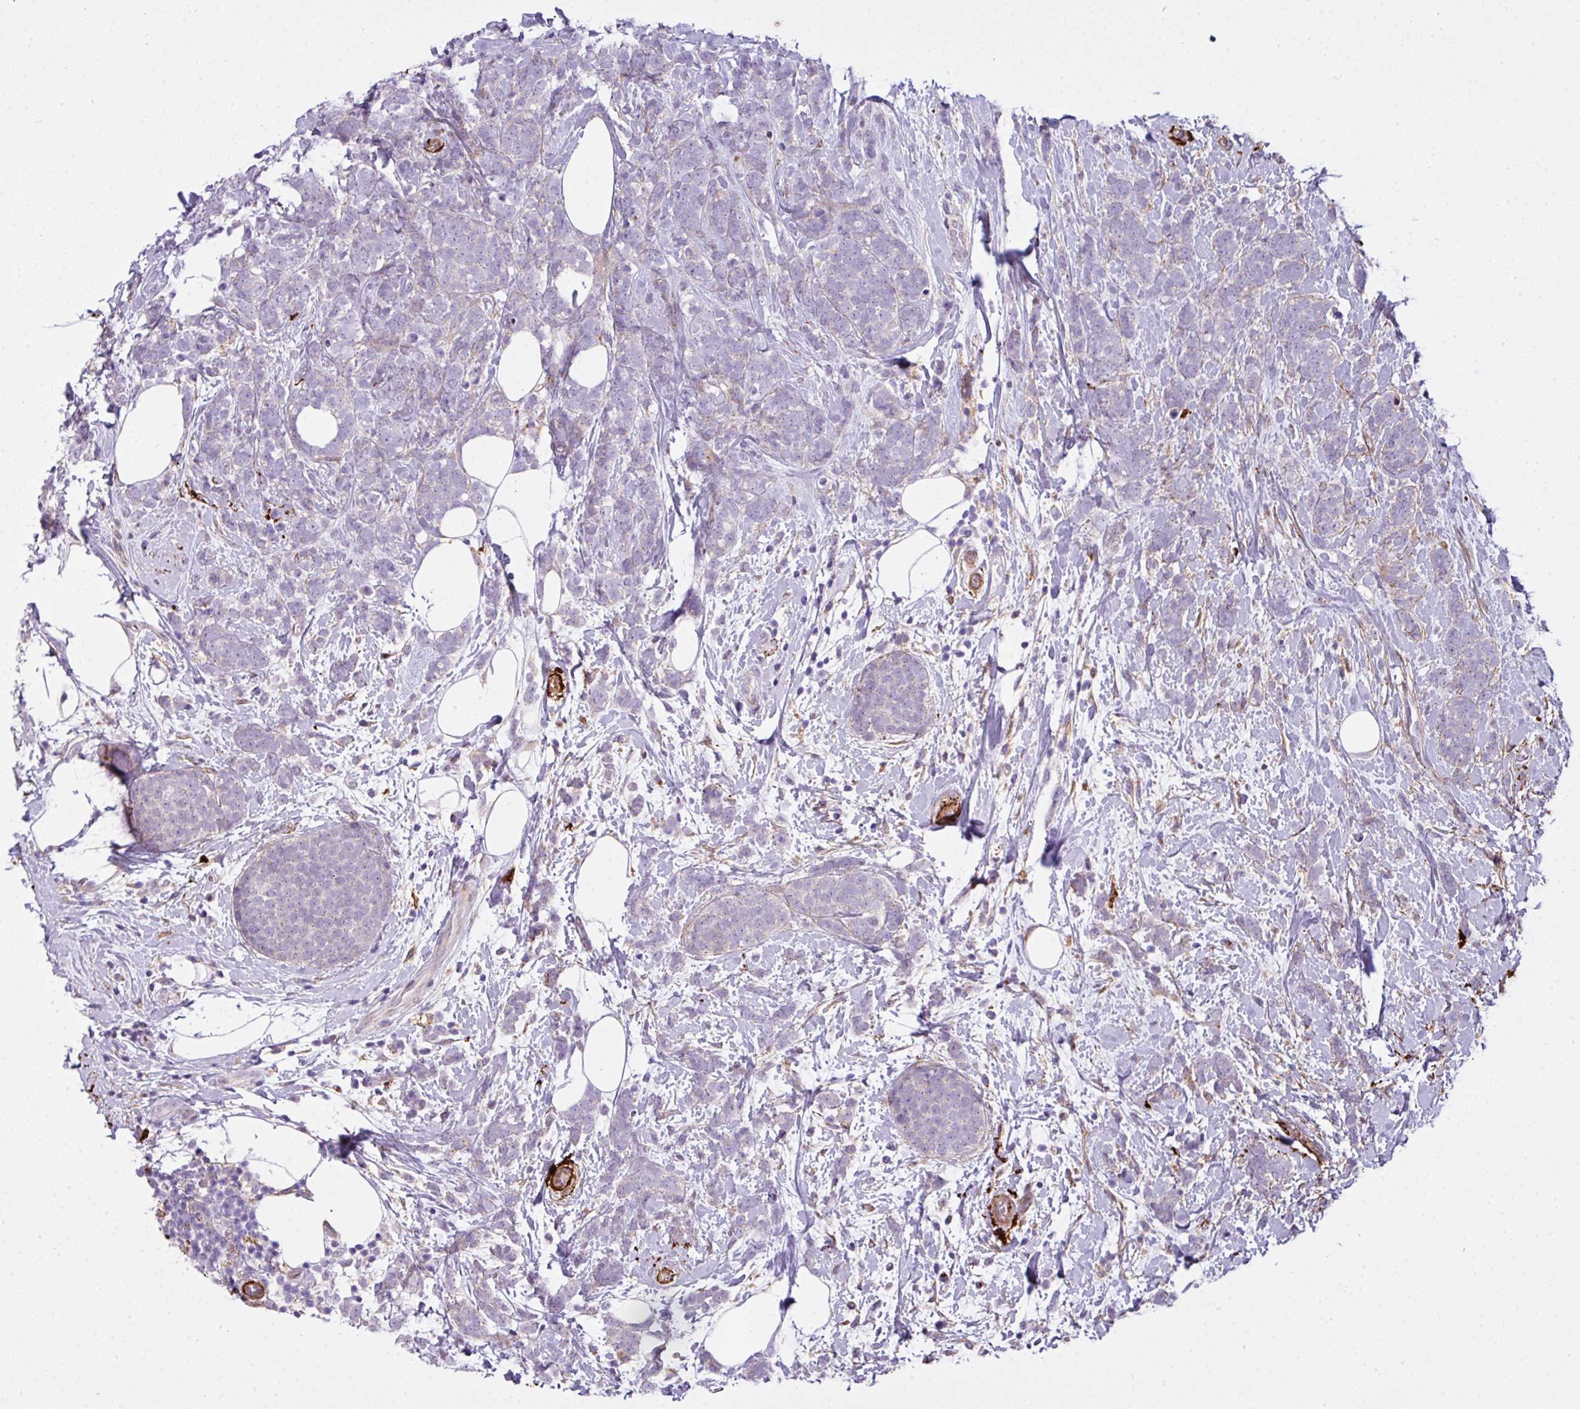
{"staining": {"intensity": "negative", "quantity": "none", "location": "none"}, "tissue": "breast cancer", "cell_type": "Tumor cells", "image_type": "cancer", "snomed": [{"axis": "morphology", "description": "Lobular carcinoma"}, {"axis": "topography", "description": "Breast"}], "caption": "There is no significant positivity in tumor cells of lobular carcinoma (breast). (Immunohistochemistry (ihc), brightfield microscopy, high magnification).", "gene": "COL8A1", "patient": {"sex": "female", "age": 58}}